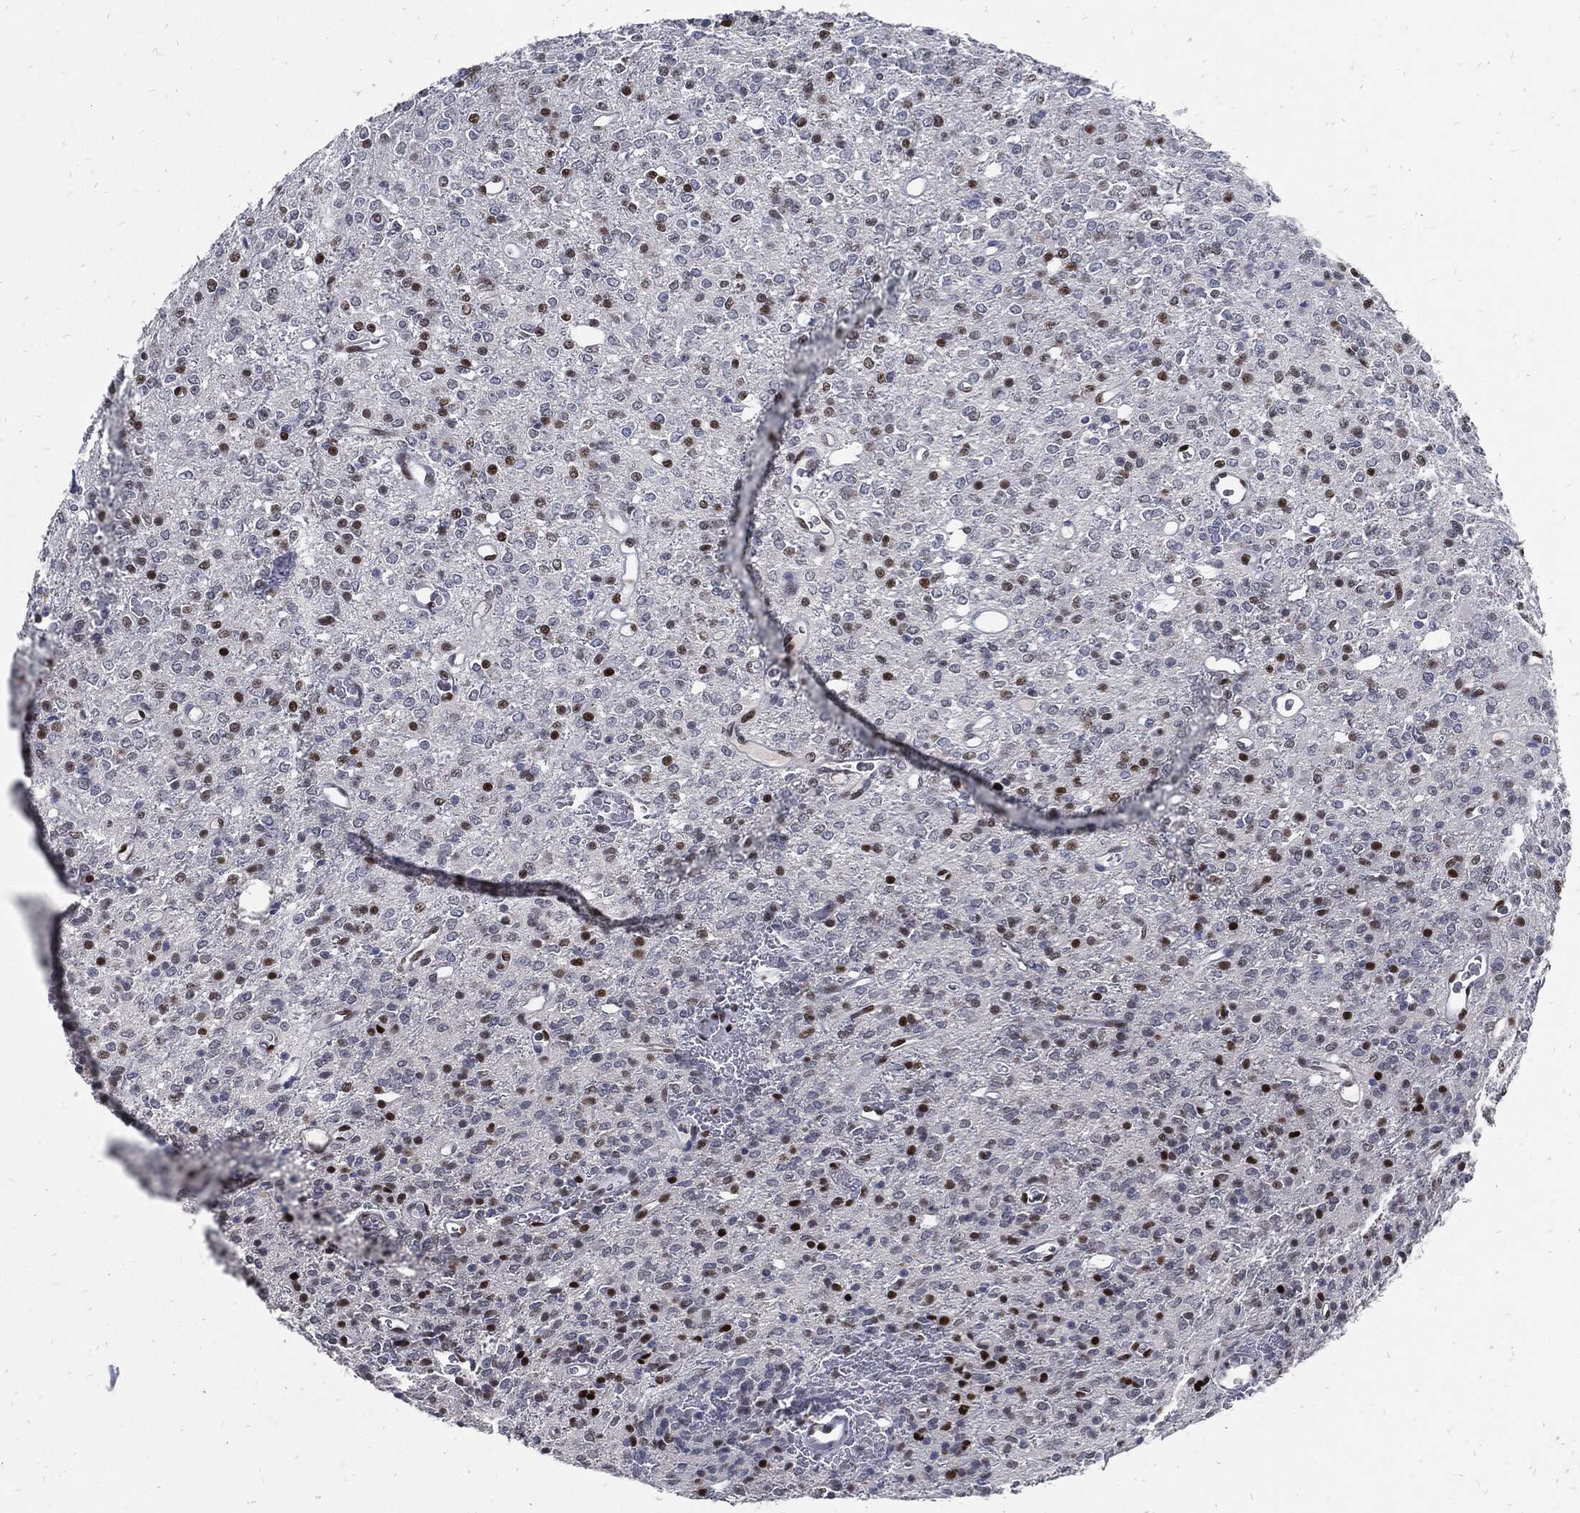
{"staining": {"intensity": "strong", "quantity": "<25%", "location": "nuclear"}, "tissue": "glioma", "cell_type": "Tumor cells", "image_type": "cancer", "snomed": [{"axis": "morphology", "description": "Glioma, malignant, Low grade"}, {"axis": "topography", "description": "Brain"}], "caption": "Immunohistochemistry (IHC) image of neoplastic tissue: glioma stained using immunohistochemistry (IHC) shows medium levels of strong protein expression localized specifically in the nuclear of tumor cells, appearing as a nuclear brown color.", "gene": "JUN", "patient": {"sex": "female", "age": 45}}